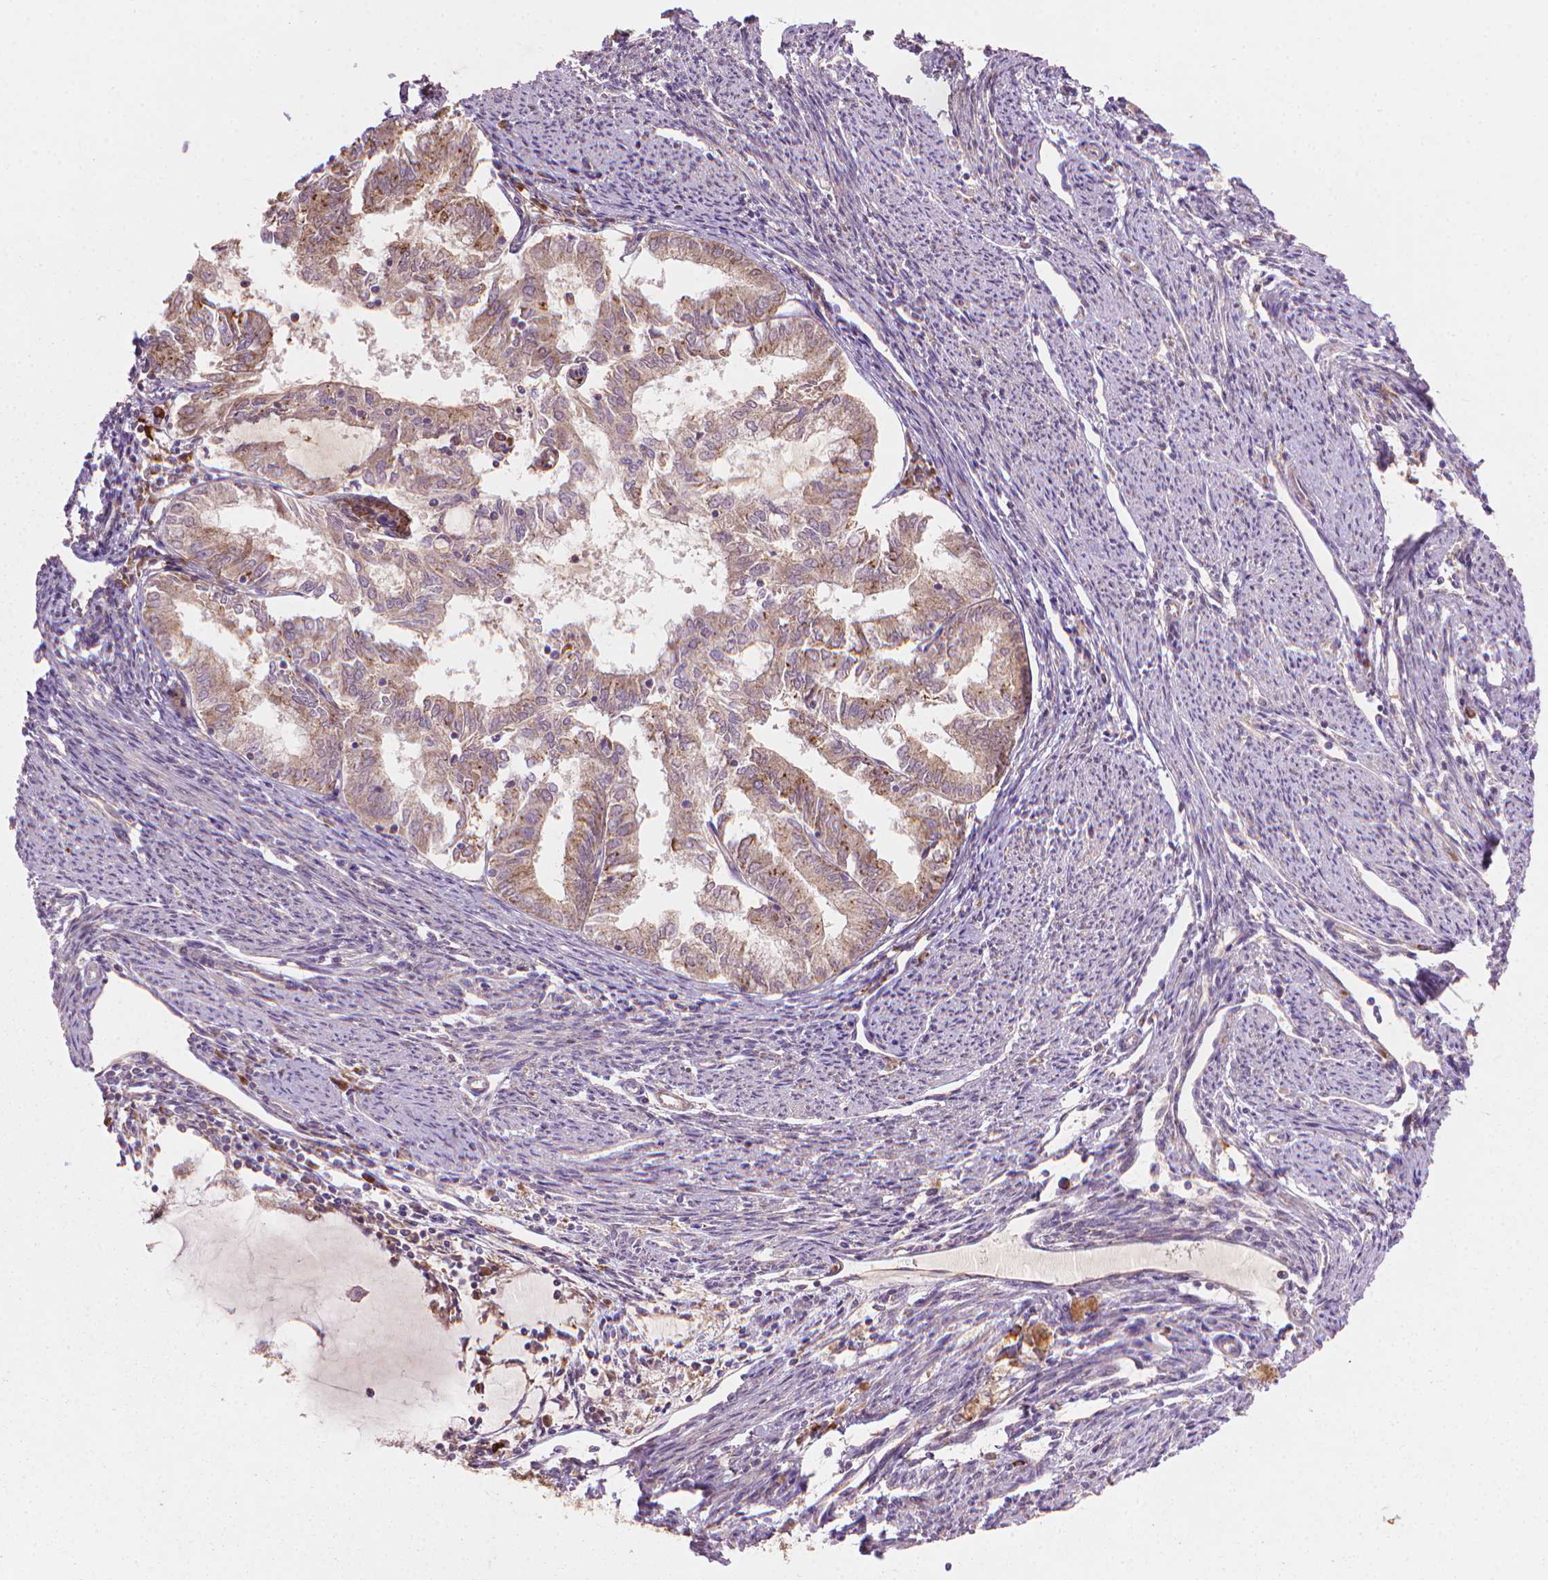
{"staining": {"intensity": "negative", "quantity": "none", "location": "none"}, "tissue": "endometrial cancer", "cell_type": "Tumor cells", "image_type": "cancer", "snomed": [{"axis": "morphology", "description": "Adenocarcinoma, NOS"}, {"axis": "topography", "description": "Endometrium"}], "caption": "High power microscopy image of an immunohistochemistry (IHC) image of endometrial cancer, revealing no significant expression in tumor cells. (Immunohistochemistry (ihc), brightfield microscopy, high magnification).", "gene": "VARS2", "patient": {"sex": "female", "age": 79}}